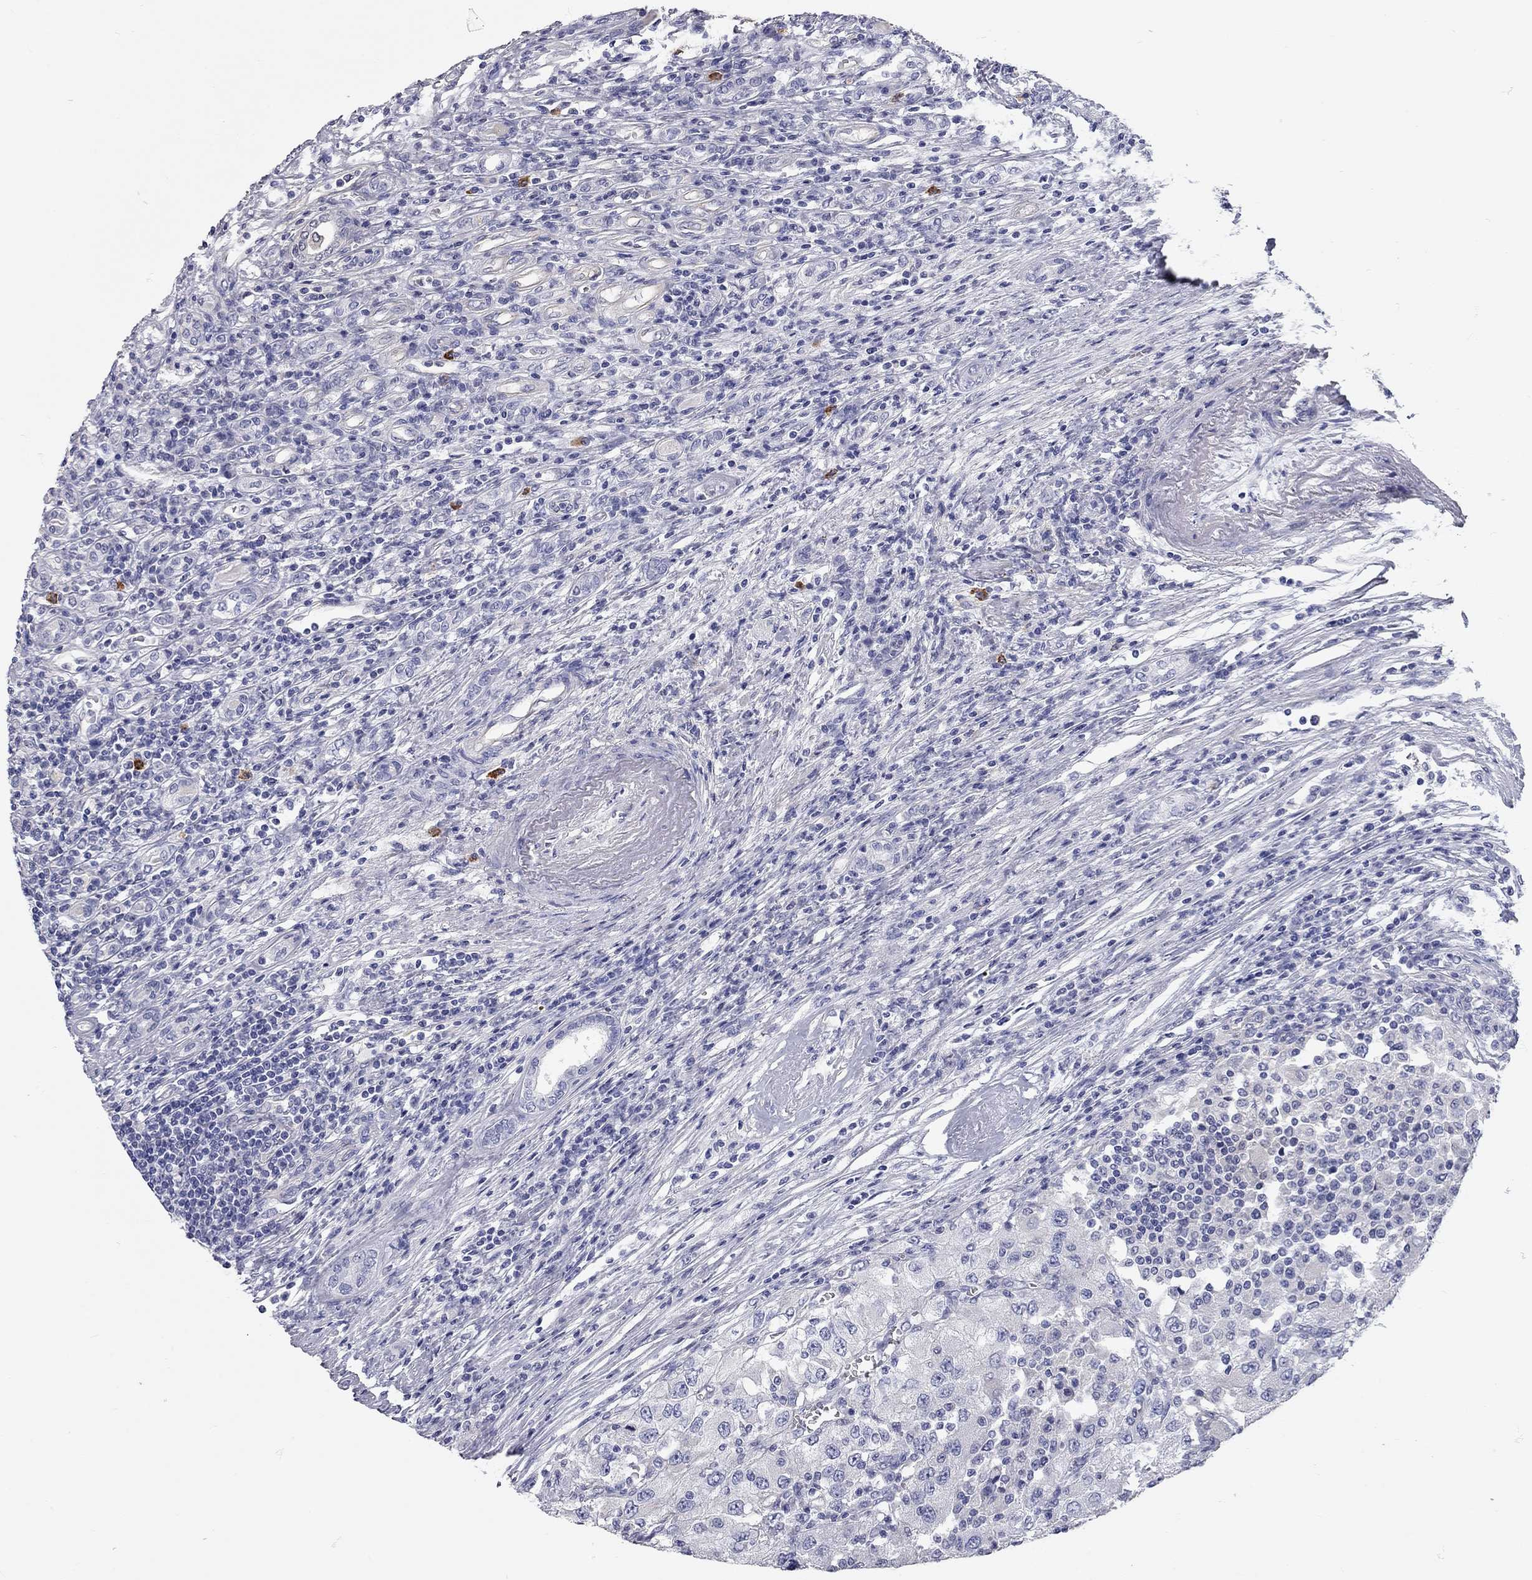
{"staining": {"intensity": "negative", "quantity": "none", "location": "none"}, "tissue": "renal cancer", "cell_type": "Tumor cells", "image_type": "cancer", "snomed": [{"axis": "morphology", "description": "Adenocarcinoma, NOS"}, {"axis": "topography", "description": "Kidney"}], "caption": "Tumor cells show no significant protein positivity in renal cancer.", "gene": "C10orf90", "patient": {"sex": "female", "age": 67}}